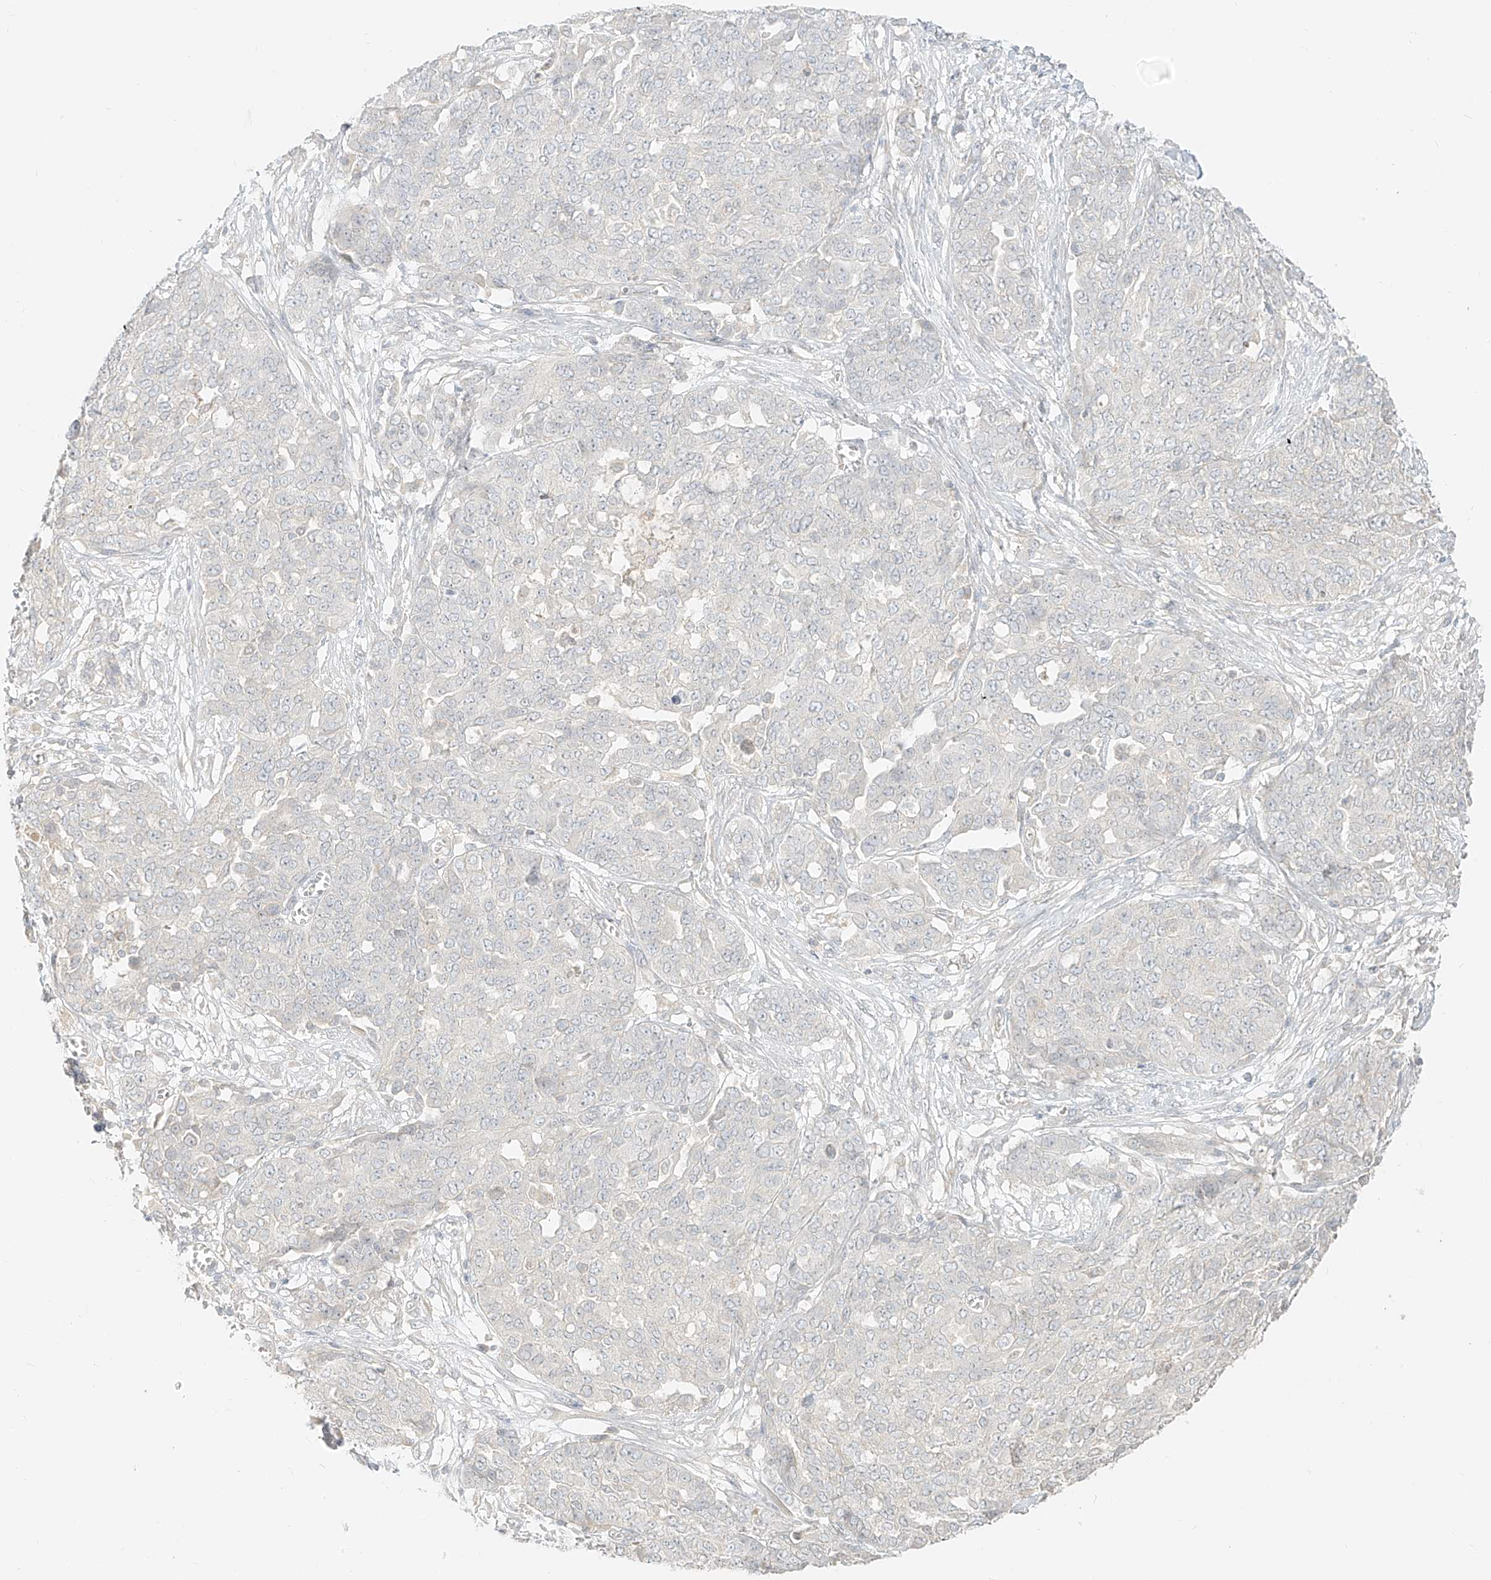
{"staining": {"intensity": "negative", "quantity": "none", "location": "none"}, "tissue": "ovarian cancer", "cell_type": "Tumor cells", "image_type": "cancer", "snomed": [{"axis": "morphology", "description": "Cystadenocarcinoma, serous, NOS"}, {"axis": "topography", "description": "Soft tissue"}, {"axis": "topography", "description": "Ovary"}], "caption": "Immunohistochemistry photomicrograph of neoplastic tissue: ovarian cancer stained with DAB exhibits no significant protein expression in tumor cells. The staining is performed using DAB brown chromogen with nuclei counter-stained in using hematoxylin.", "gene": "LIPT1", "patient": {"sex": "female", "age": 57}}